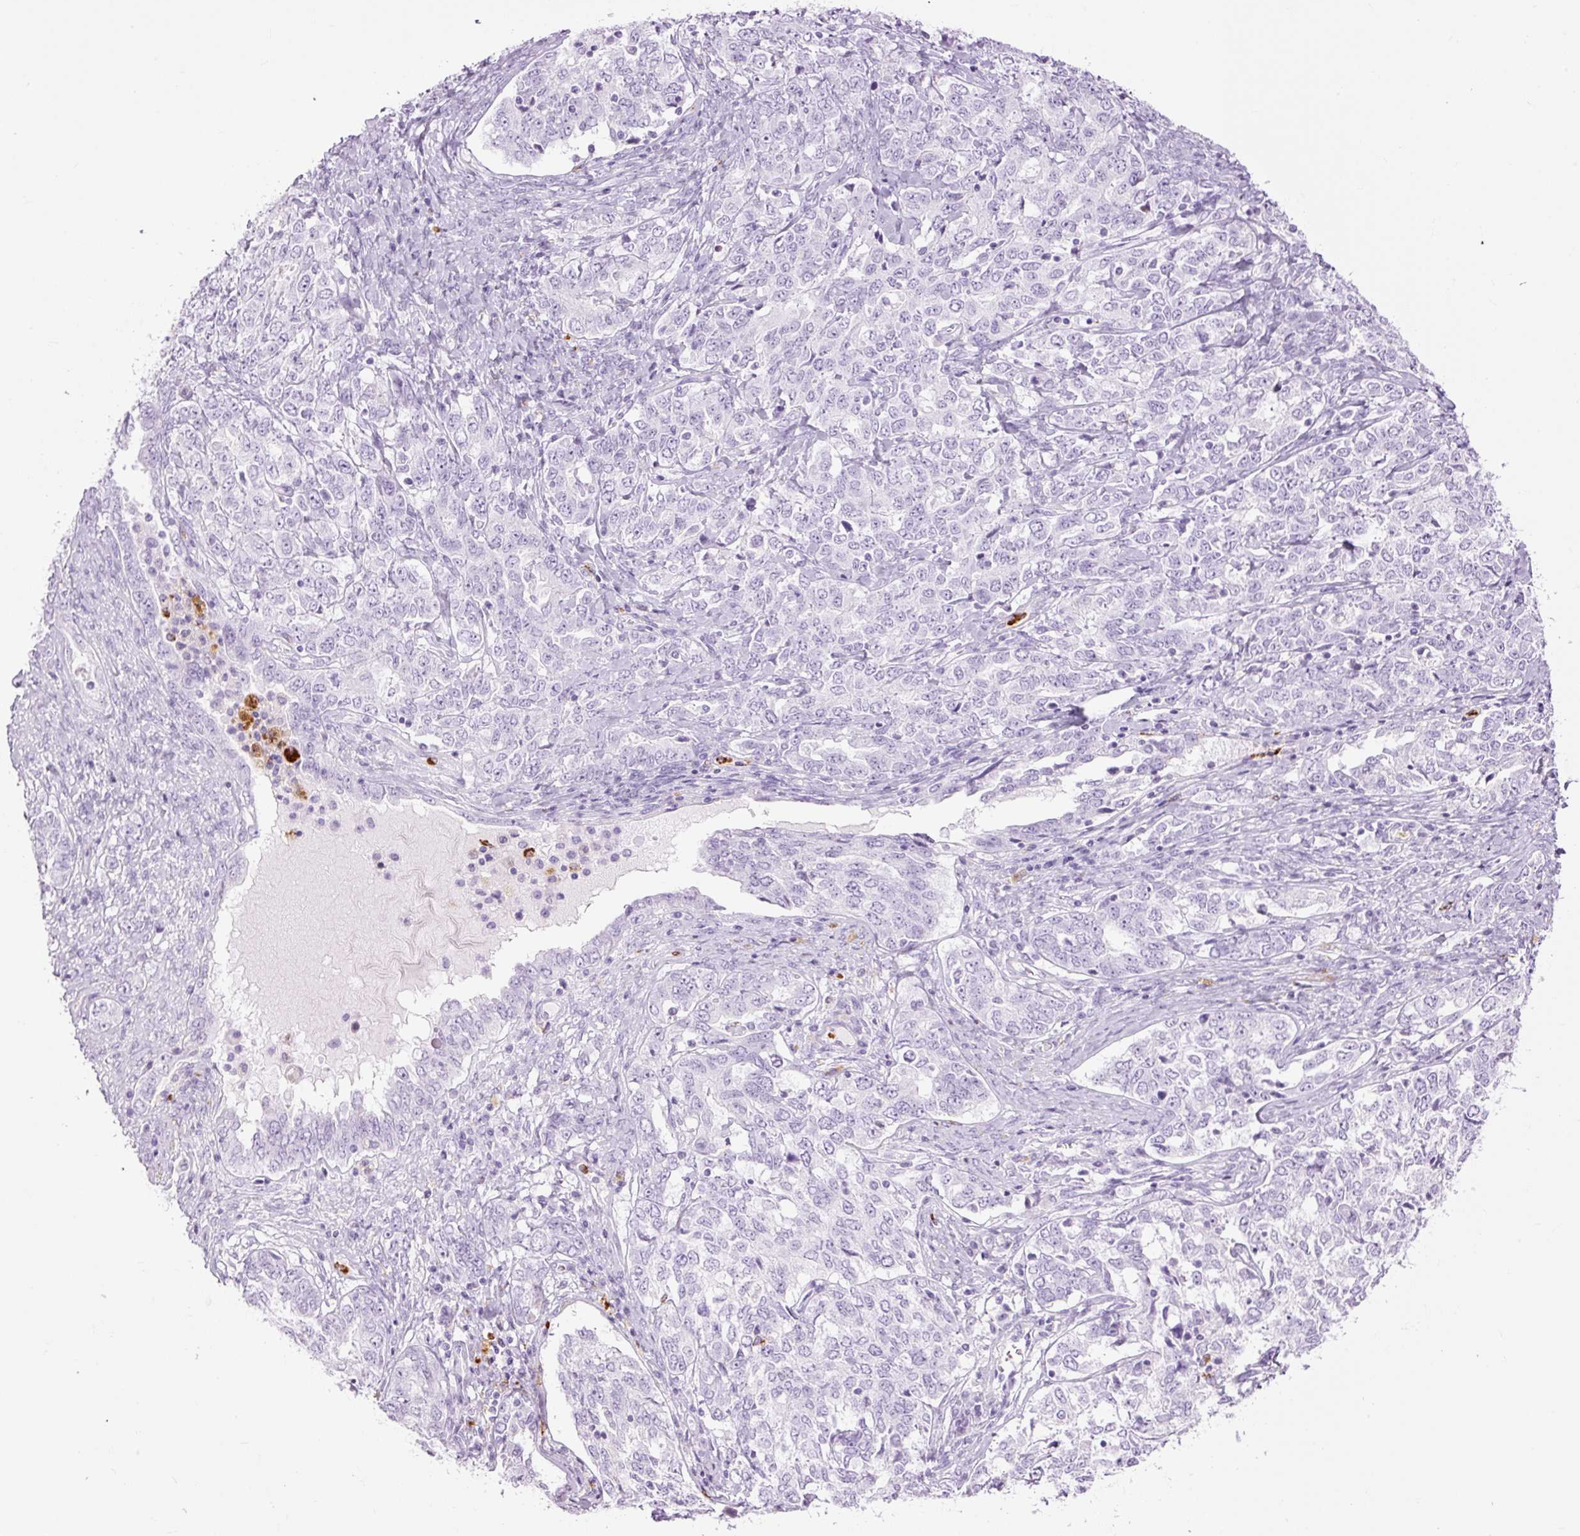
{"staining": {"intensity": "negative", "quantity": "none", "location": "none"}, "tissue": "ovarian cancer", "cell_type": "Tumor cells", "image_type": "cancer", "snomed": [{"axis": "morphology", "description": "Carcinoma, endometroid"}, {"axis": "topography", "description": "Ovary"}], "caption": "This is a histopathology image of immunohistochemistry (IHC) staining of ovarian cancer (endometroid carcinoma), which shows no expression in tumor cells.", "gene": "LYZ", "patient": {"sex": "female", "age": 62}}